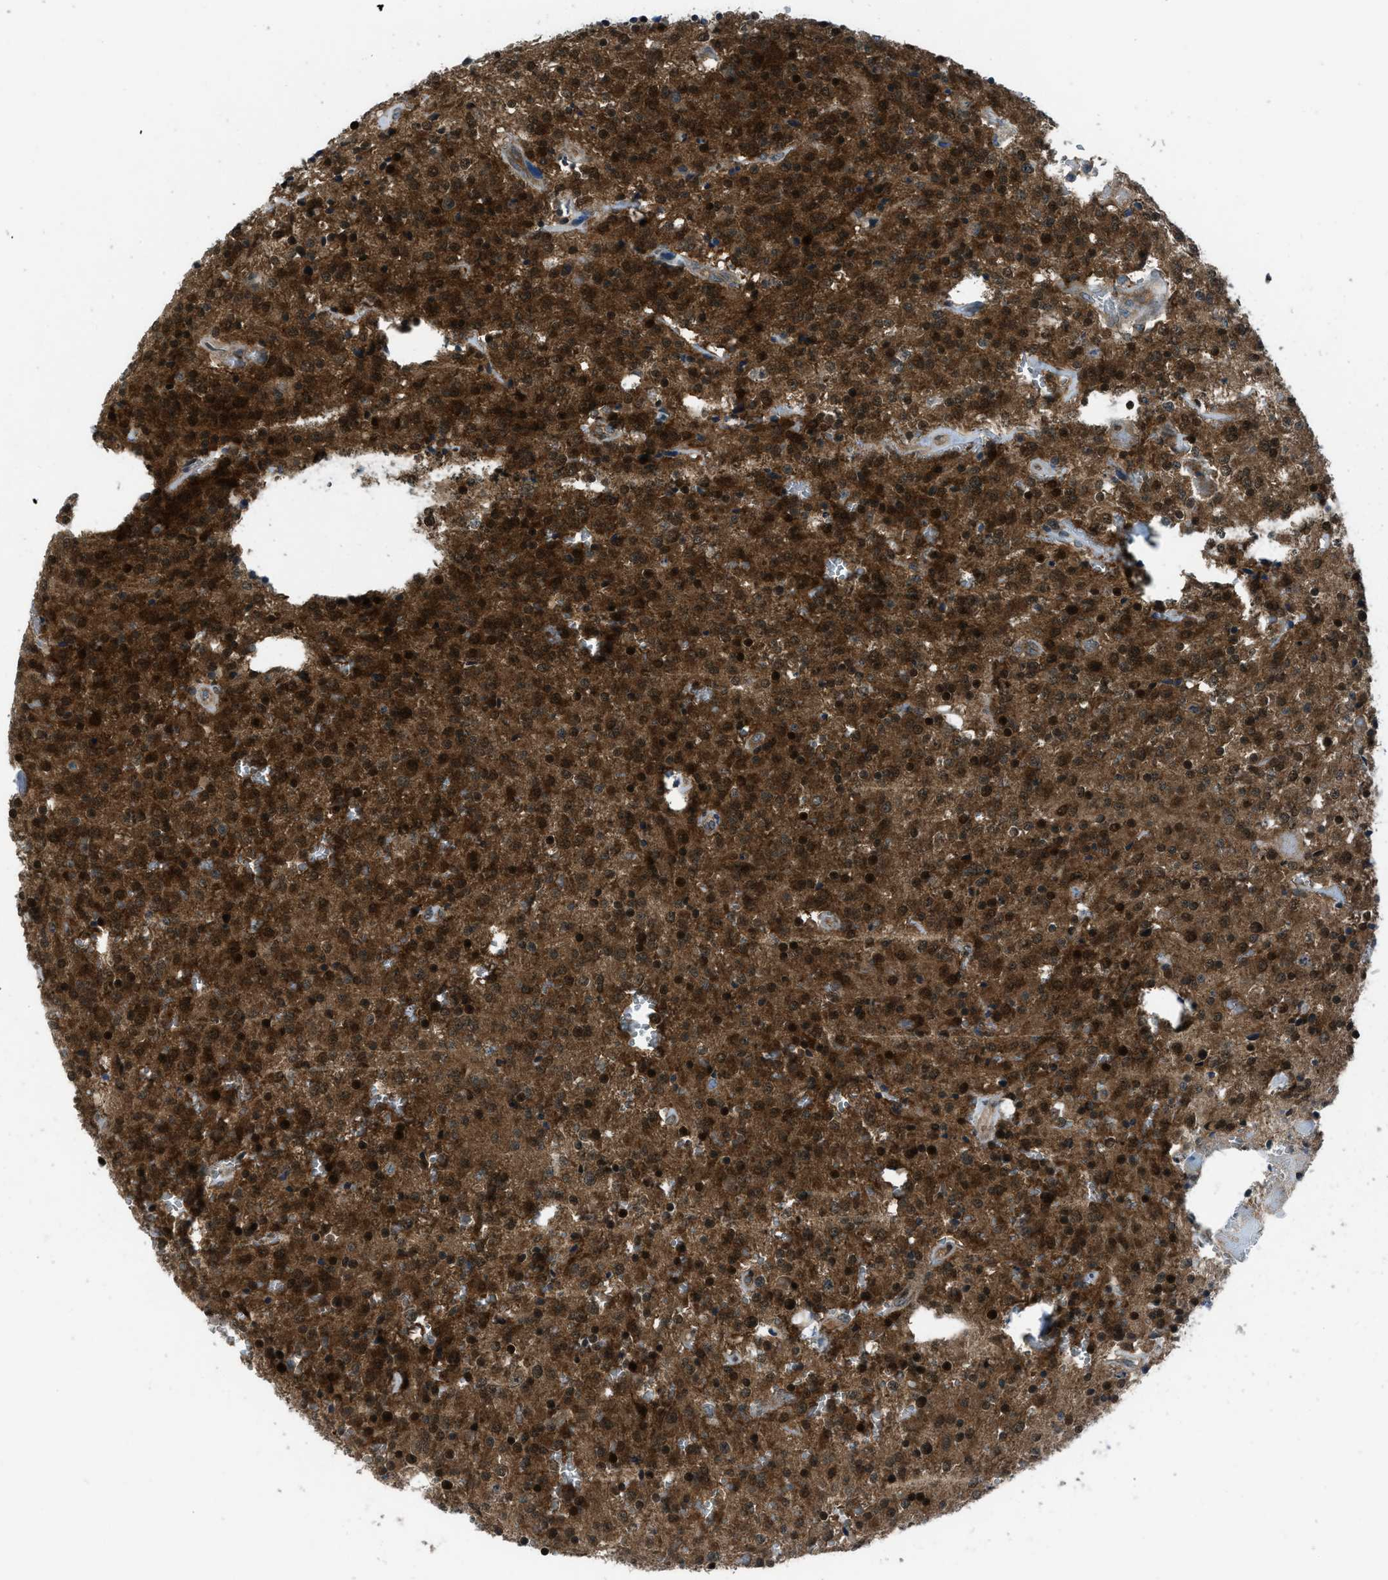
{"staining": {"intensity": "strong", "quantity": ">75%", "location": "cytoplasmic/membranous,nuclear"}, "tissue": "glioma", "cell_type": "Tumor cells", "image_type": "cancer", "snomed": [{"axis": "morphology", "description": "Glioma, malignant, Low grade"}, {"axis": "topography", "description": "Brain"}], "caption": "This micrograph reveals immunohistochemistry (IHC) staining of glioma, with high strong cytoplasmic/membranous and nuclear positivity in approximately >75% of tumor cells.", "gene": "PRKN", "patient": {"sex": "male", "age": 58}}